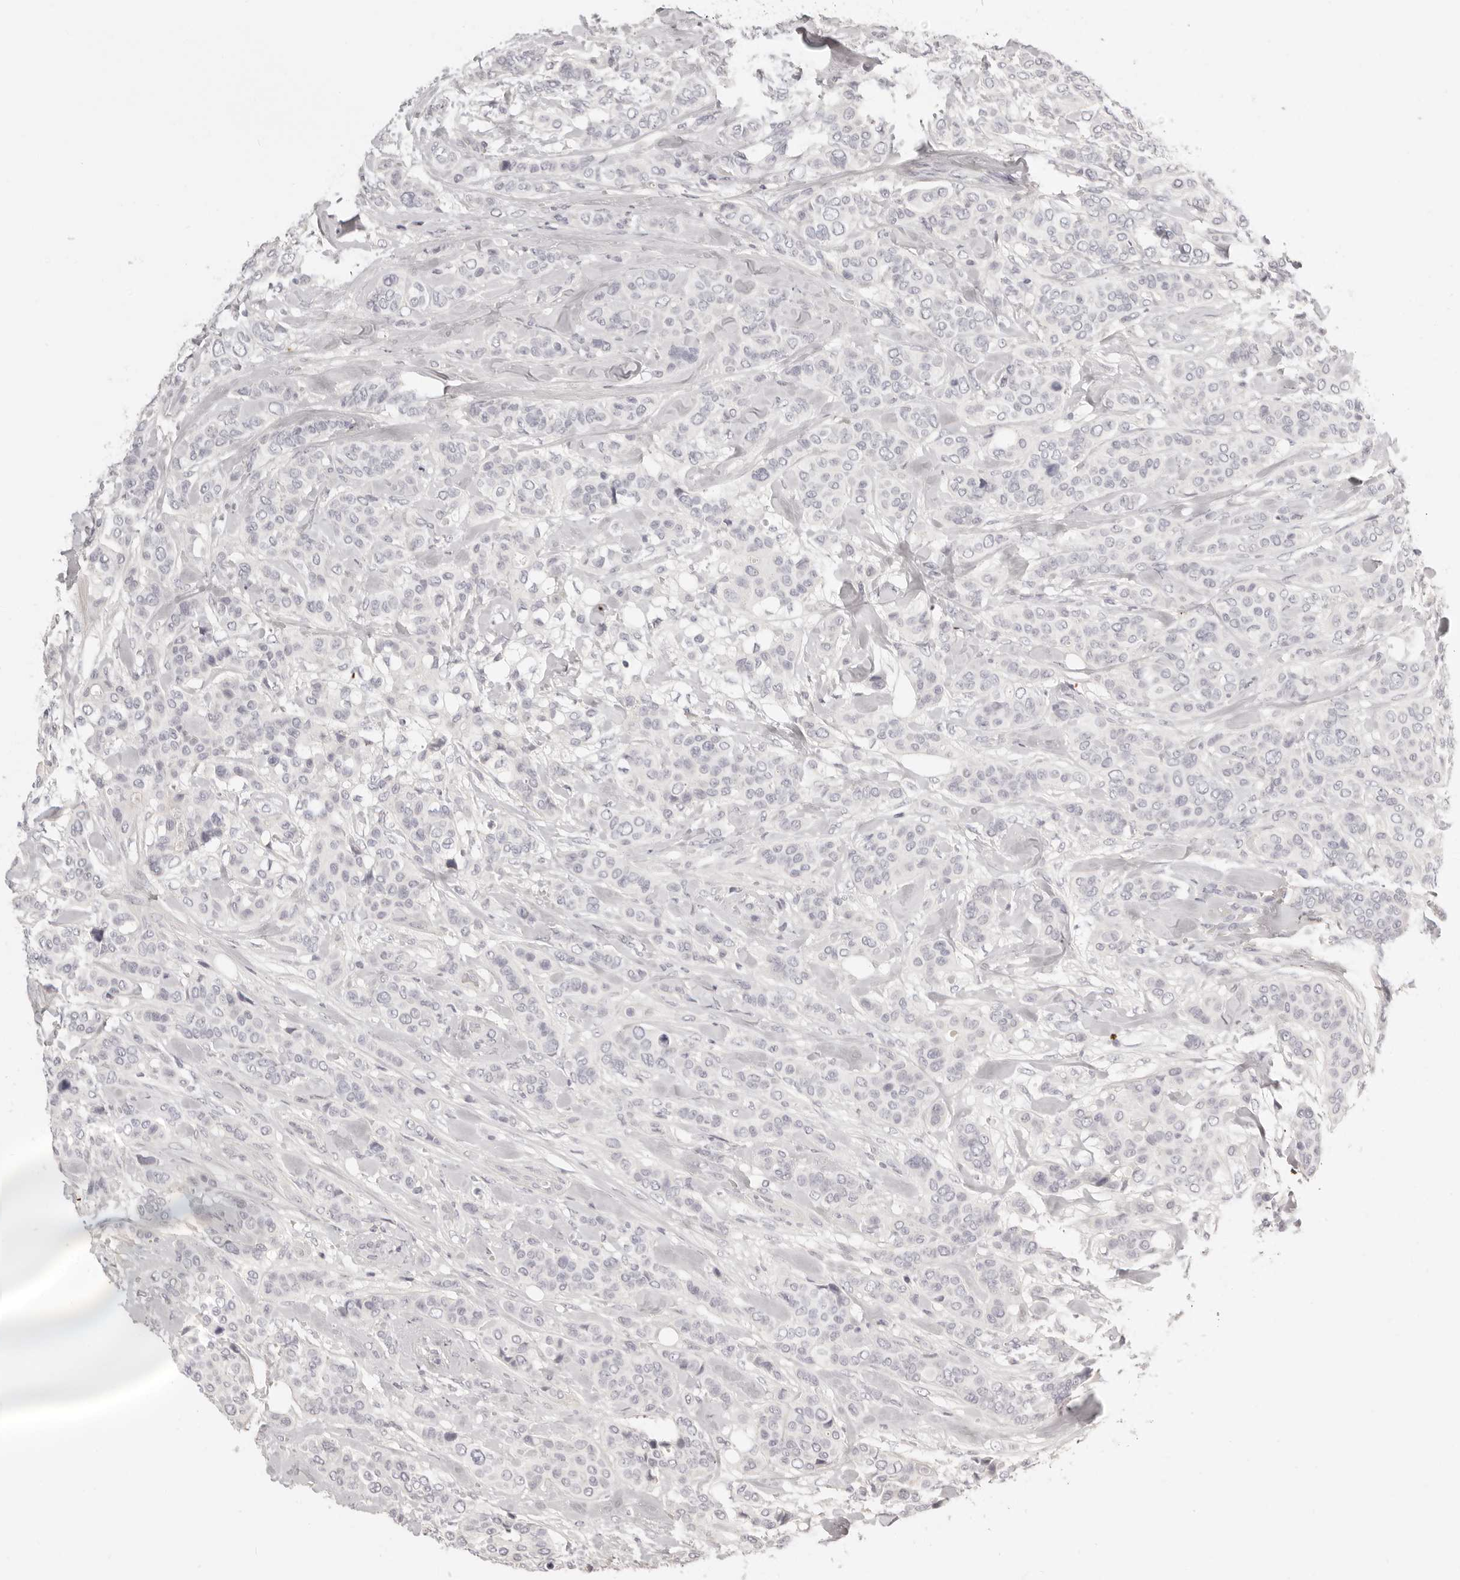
{"staining": {"intensity": "negative", "quantity": "none", "location": "none"}, "tissue": "breast cancer", "cell_type": "Tumor cells", "image_type": "cancer", "snomed": [{"axis": "morphology", "description": "Lobular carcinoma"}, {"axis": "topography", "description": "Breast"}], "caption": "This micrograph is of breast cancer stained with immunohistochemistry (IHC) to label a protein in brown with the nuclei are counter-stained blue. There is no expression in tumor cells. (Stains: DAB immunohistochemistry (IHC) with hematoxylin counter stain, Microscopy: brightfield microscopy at high magnification).", "gene": "FABP1", "patient": {"sex": "female", "age": 51}}